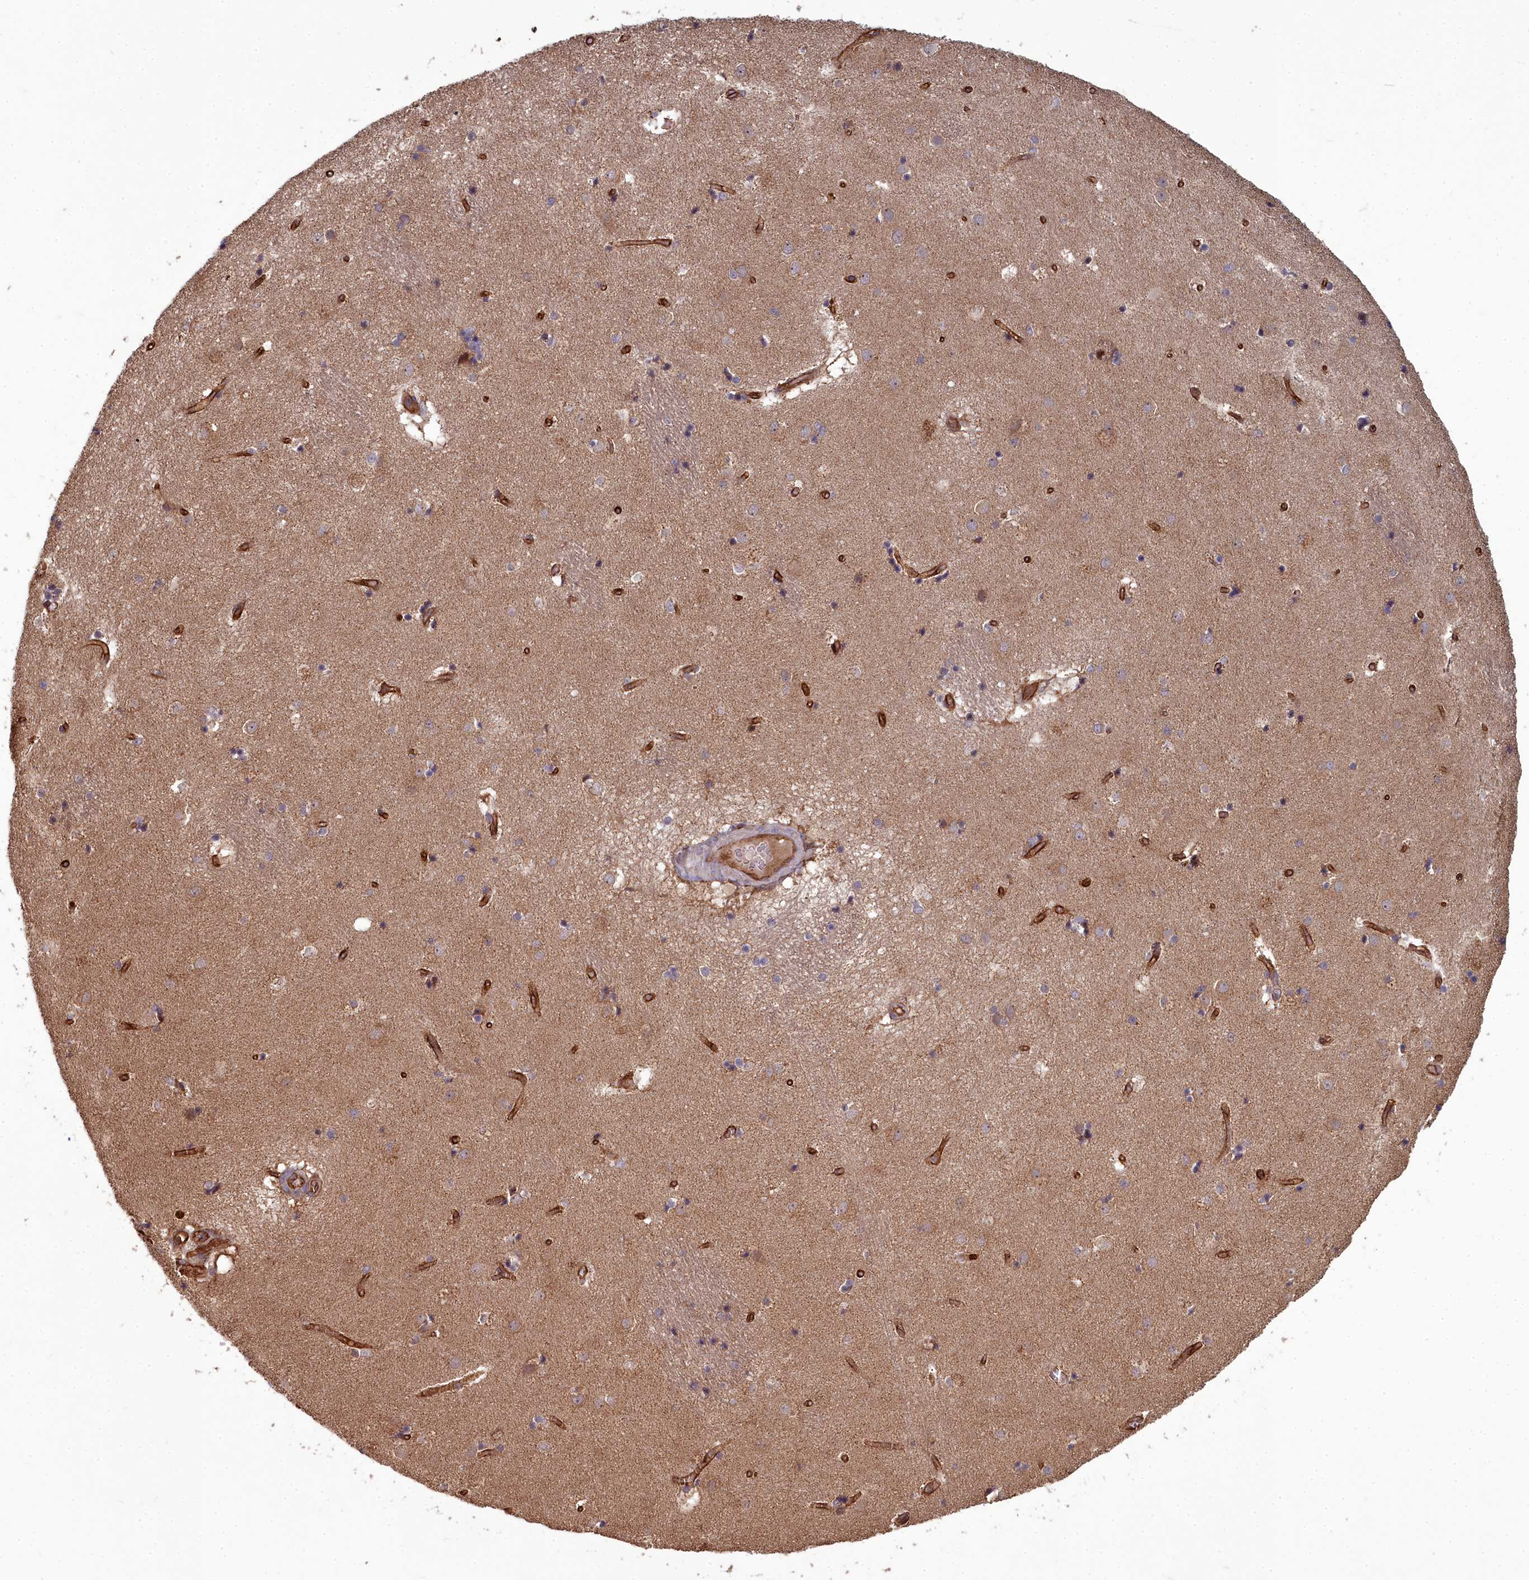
{"staining": {"intensity": "weak", "quantity": "<25%", "location": "cytoplasmic/membranous"}, "tissue": "caudate", "cell_type": "Glial cells", "image_type": "normal", "snomed": [{"axis": "morphology", "description": "Normal tissue, NOS"}, {"axis": "topography", "description": "Lateral ventricle wall"}], "caption": "The photomicrograph displays no staining of glial cells in benign caudate. The staining is performed using DAB (3,3'-diaminobenzidine) brown chromogen with nuclei counter-stained in using hematoxylin.", "gene": "TSPYL4", "patient": {"sex": "male", "age": 70}}